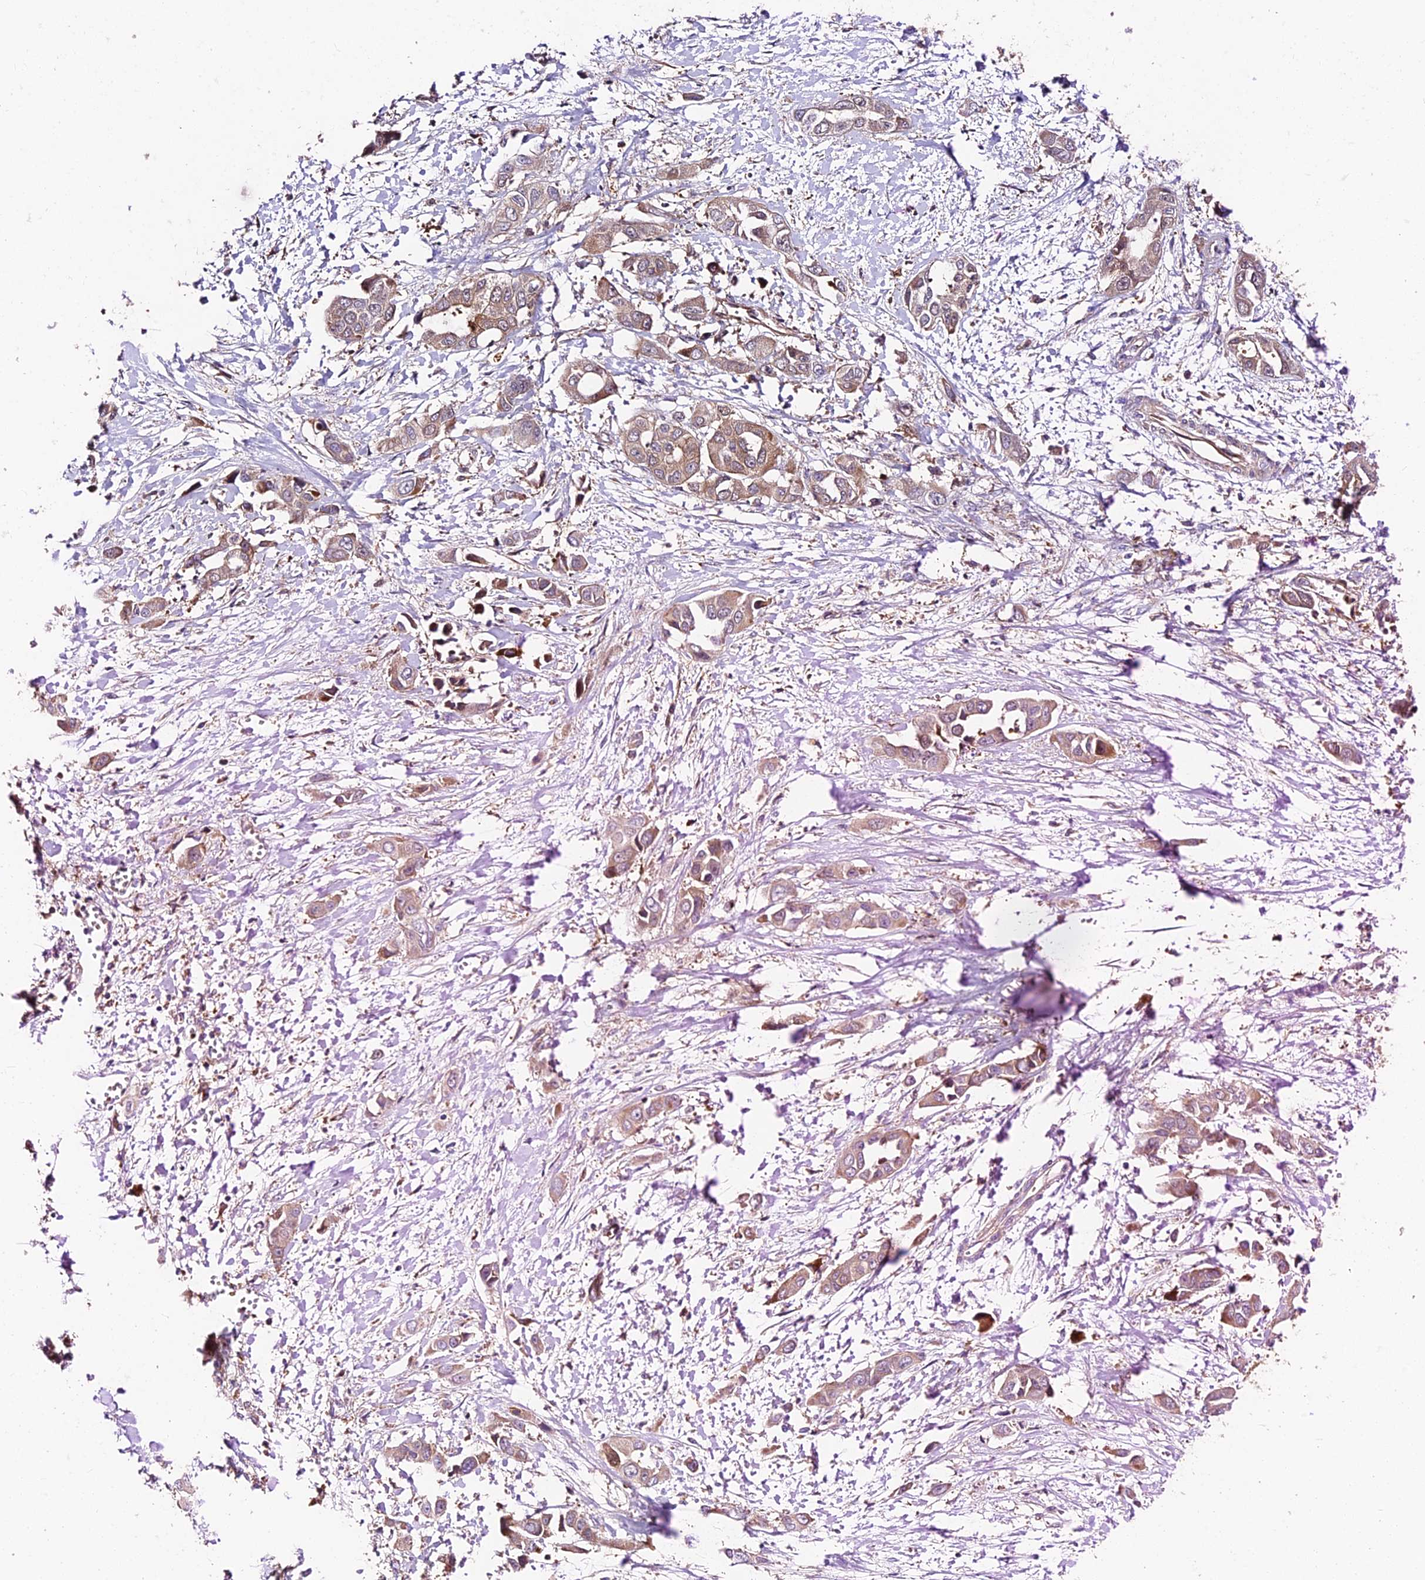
{"staining": {"intensity": "weak", "quantity": "<25%", "location": "cytoplasmic/membranous"}, "tissue": "liver cancer", "cell_type": "Tumor cells", "image_type": "cancer", "snomed": [{"axis": "morphology", "description": "Cholangiocarcinoma"}, {"axis": "topography", "description": "Liver"}], "caption": "Liver cancer (cholangiocarcinoma) was stained to show a protein in brown. There is no significant expression in tumor cells.", "gene": "FUOM", "patient": {"sex": "female", "age": 52}}